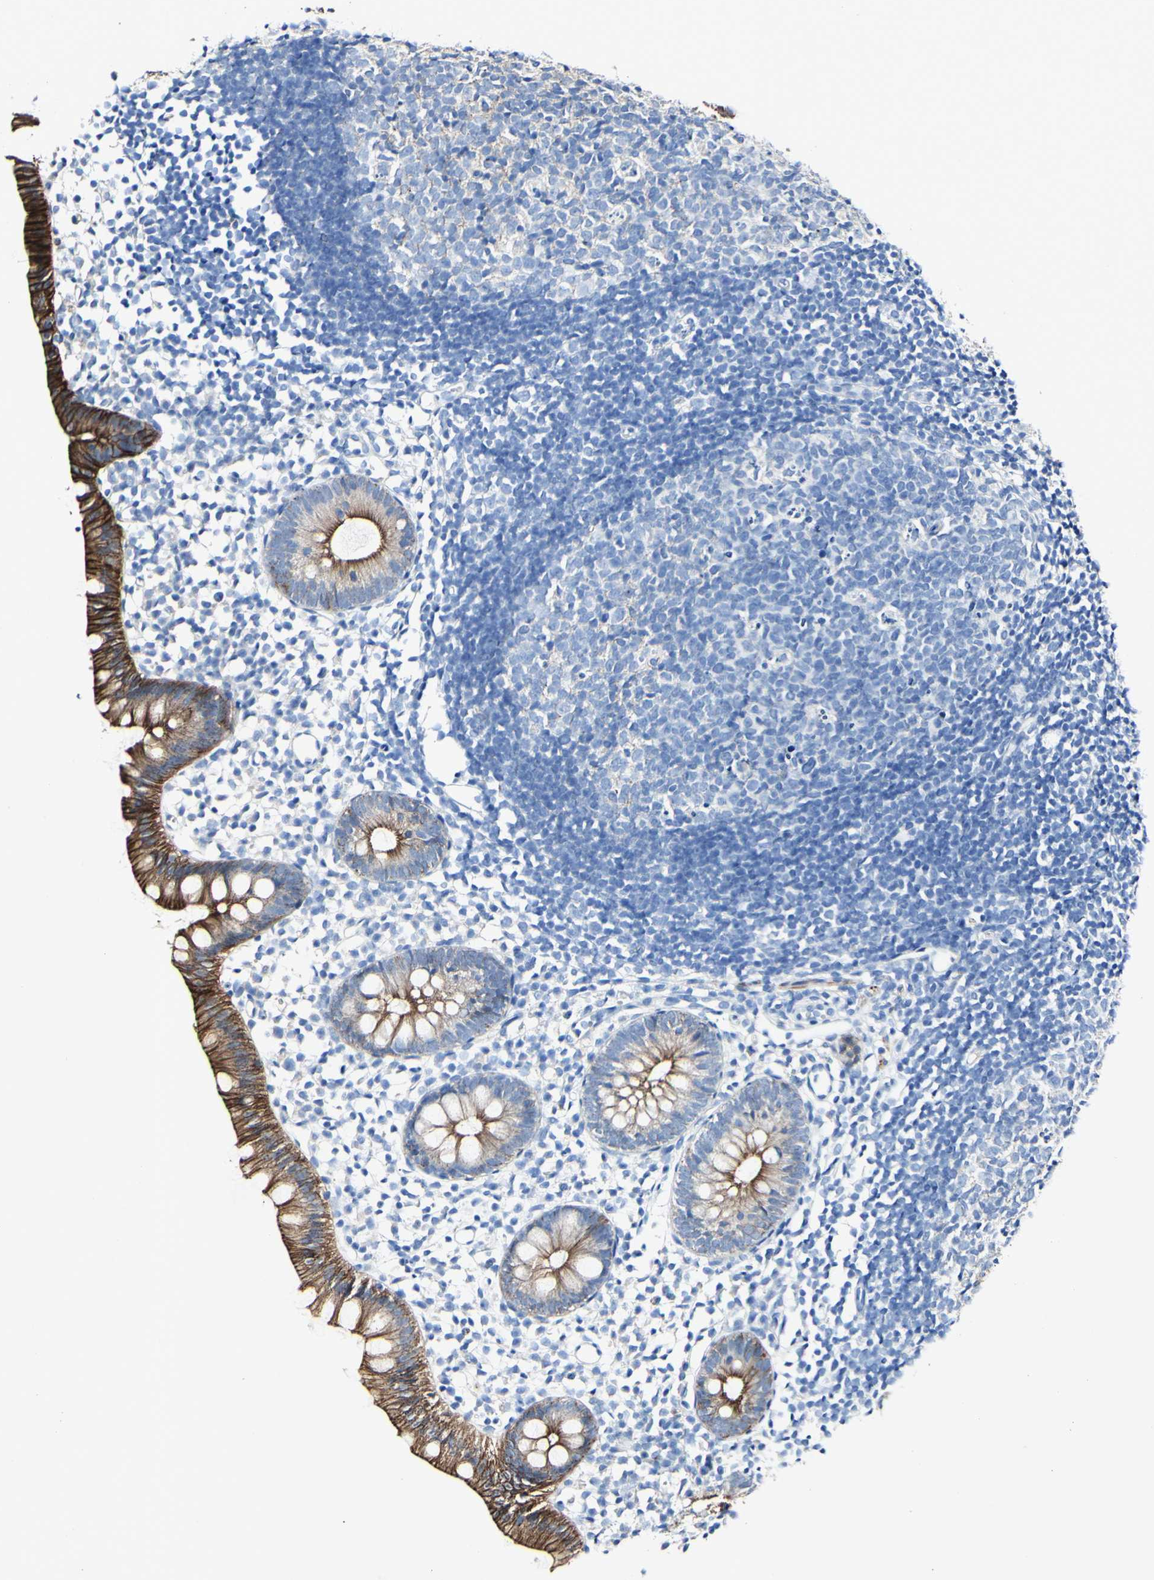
{"staining": {"intensity": "strong", "quantity": ">75%", "location": "cytoplasmic/membranous"}, "tissue": "appendix", "cell_type": "Glandular cells", "image_type": "normal", "snomed": [{"axis": "morphology", "description": "Normal tissue, NOS"}, {"axis": "topography", "description": "Appendix"}], "caption": "Strong cytoplasmic/membranous protein positivity is appreciated in approximately >75% of glandular cells in appendix.", "gene": "DSC2", "patient": {"sex": "female", "age": 20}}